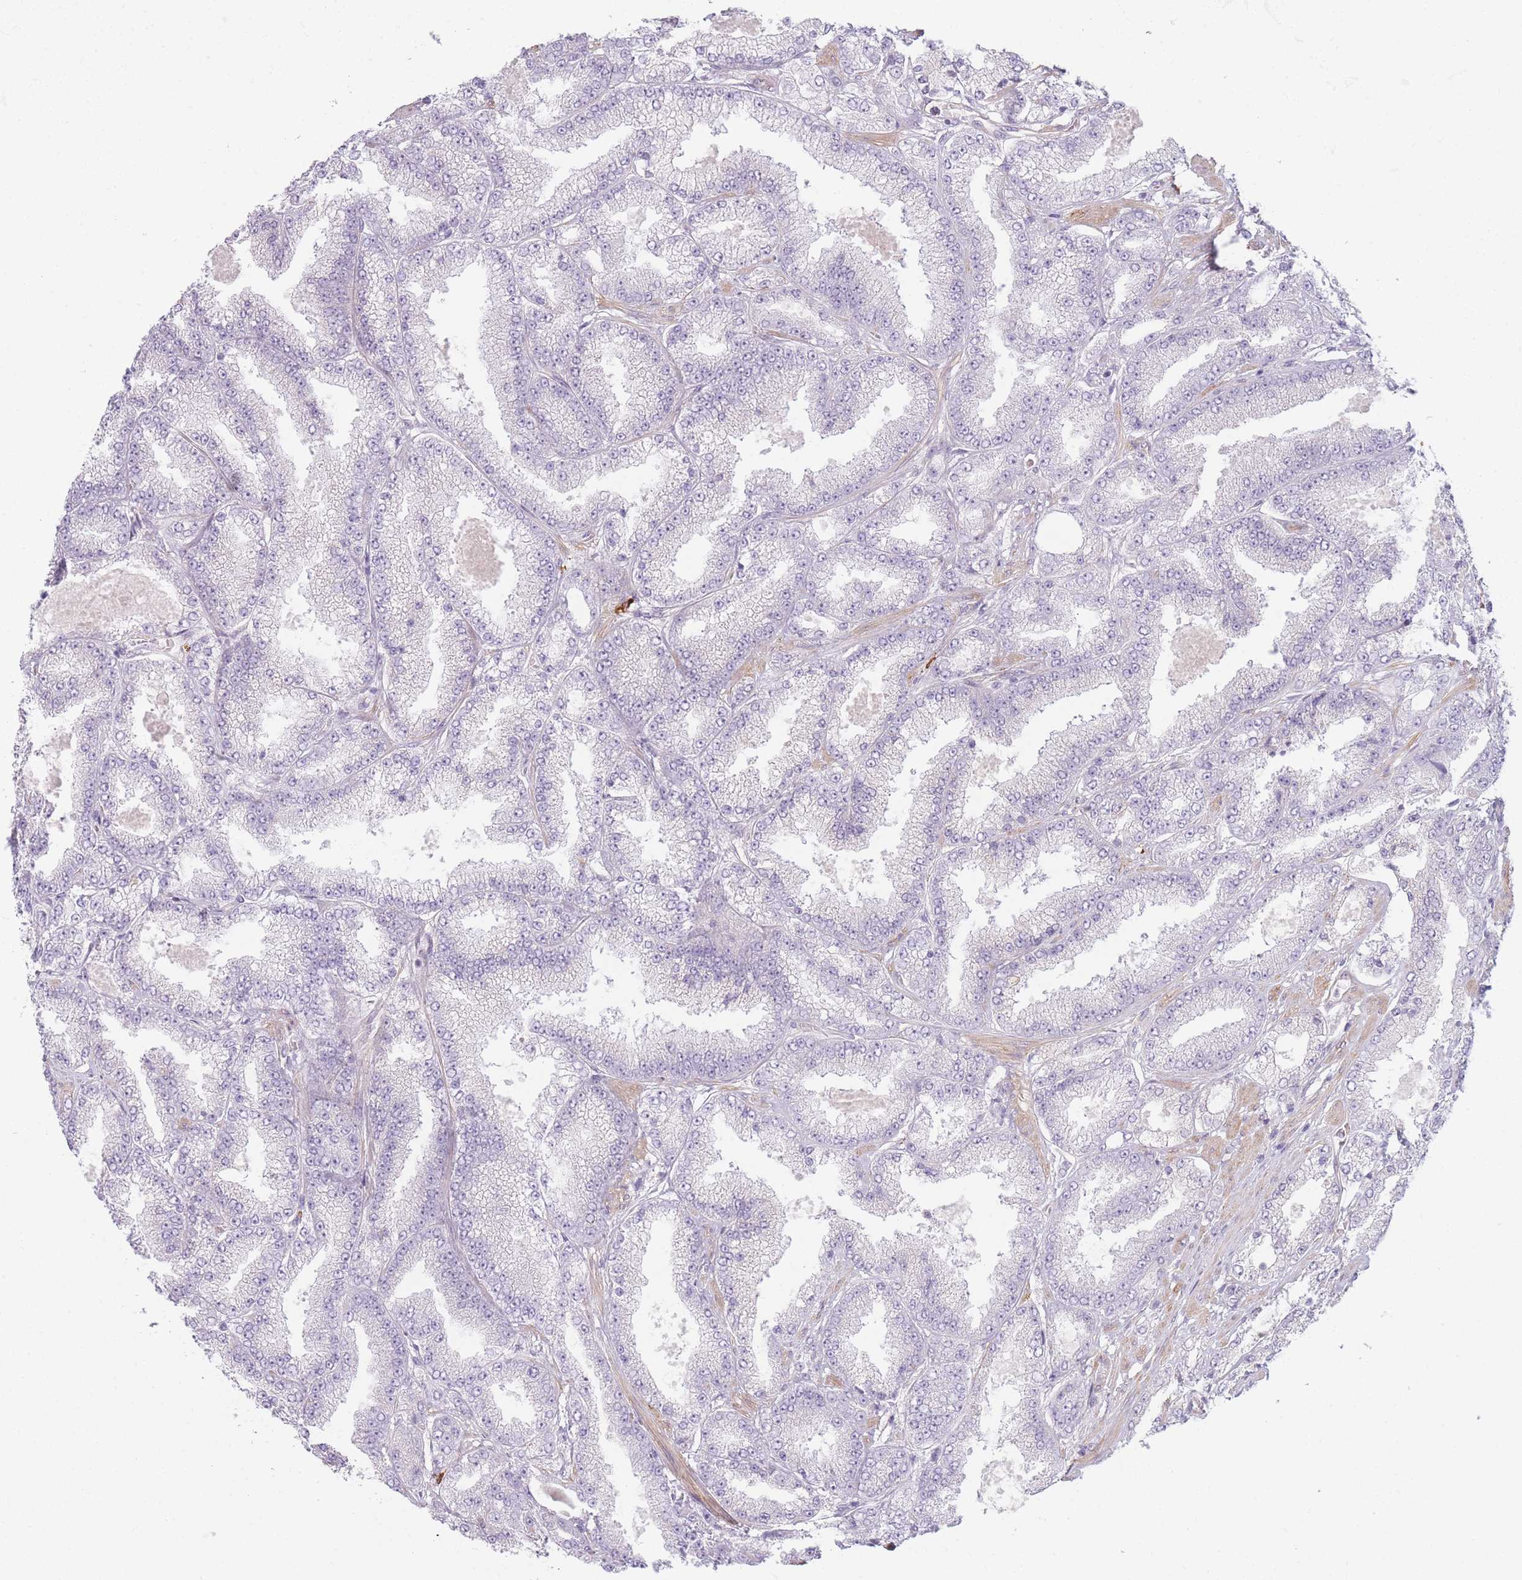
{"staining": {"intensity": "negative", "quantity": "none", "location": "none"}, "tissue": "prostate cancer", "cell_type": "Tumor cells", "image_type": "cancer", "snomed": [{"axis": "morphology", "description": "Adenocarcinoma, High grade"}, {"axis": "topography", "description": "Prostate"}], "caption": "The micrograph shows no staining of tumor cells in prostate high-grade adenocarcinoma.", "gene": "PLEKHG2", "patient": {"sex": "male", "age": 68}}